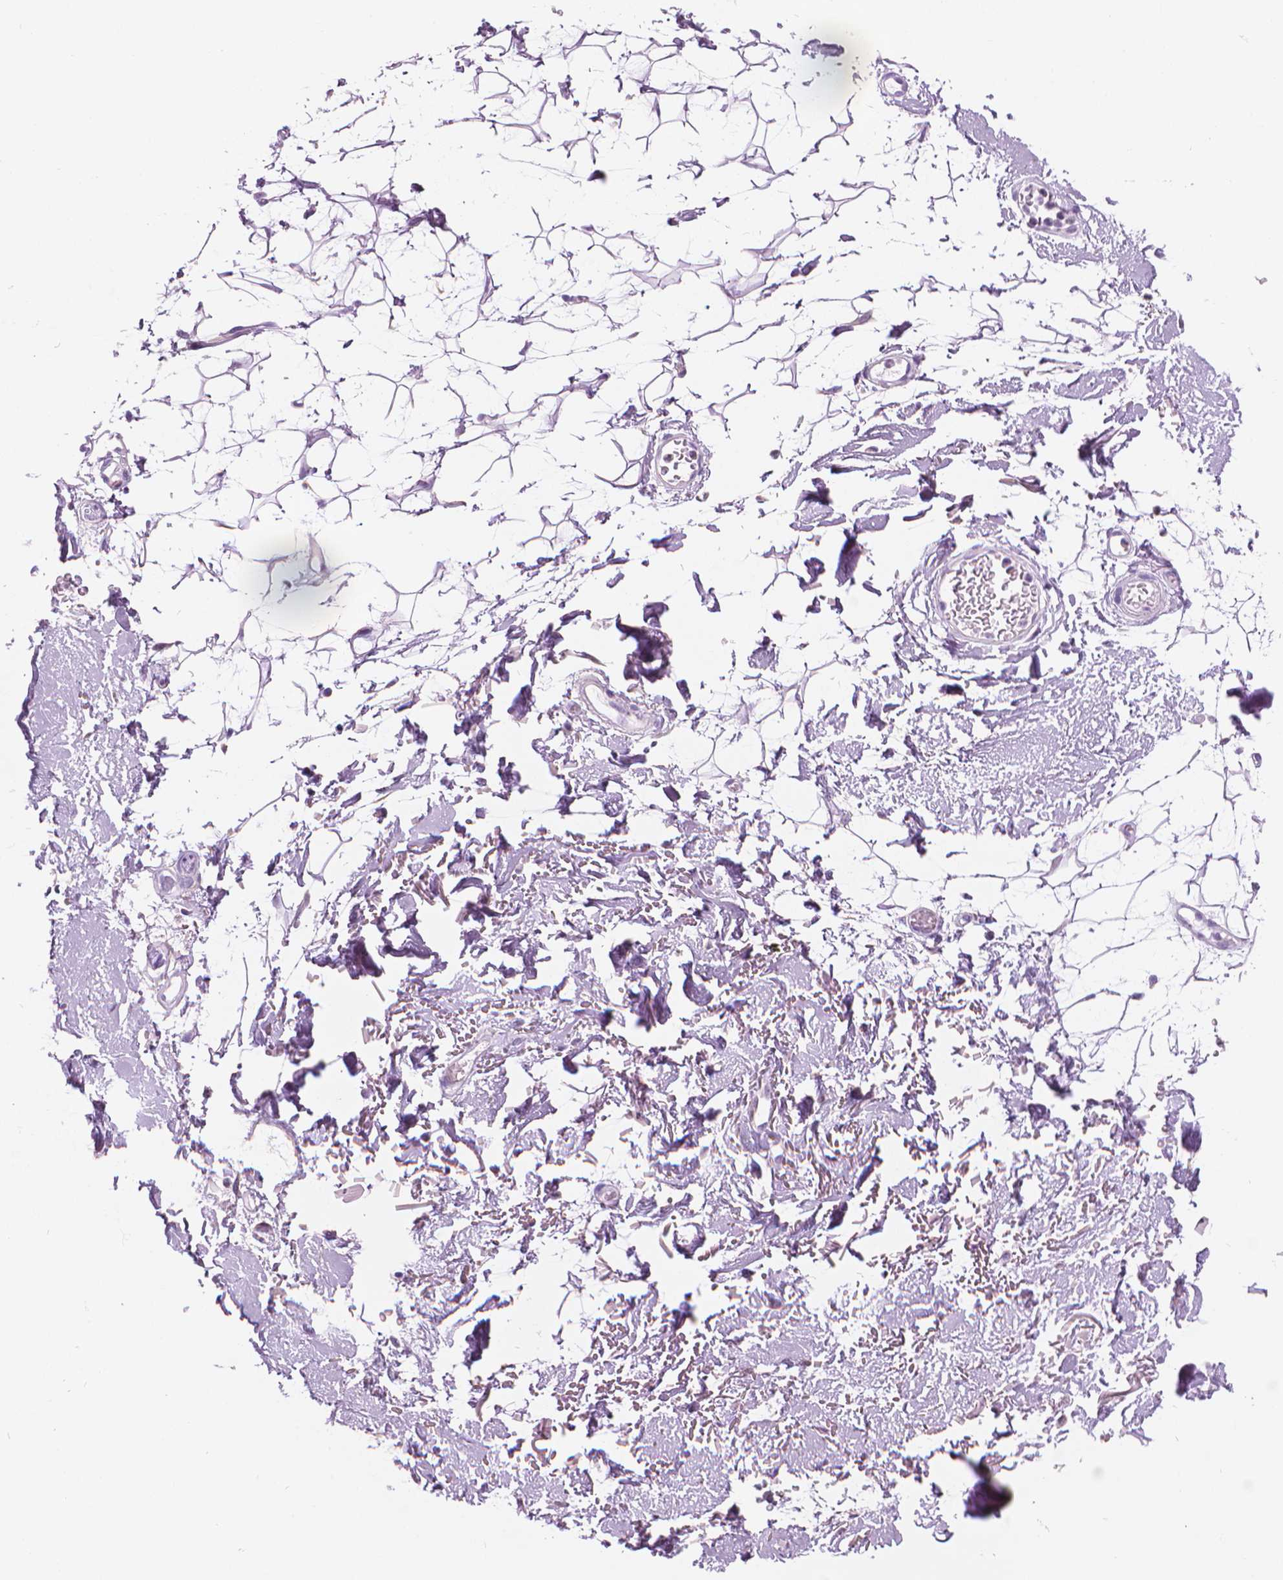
{"staining": {"intensity": "negative", "quantity": "none", "location": "none"}, "tissue": "adipose tissue", "cell_type": "Adipocytes", "image_type": "normal", "snomed": [{"axis": "morphology", "description": "Normal tissue, NOS"}, {"axis": "topography", "description": "Anal"}, {"axis": "topography", "description": "Peripheral nerve tissue"}], "caption": "Adipose tissue stained for a protein using immunohistochemistry displays no staining adipocytes.", "gene": "TTC29", "patient": {"sex": "male", "age": 78}}